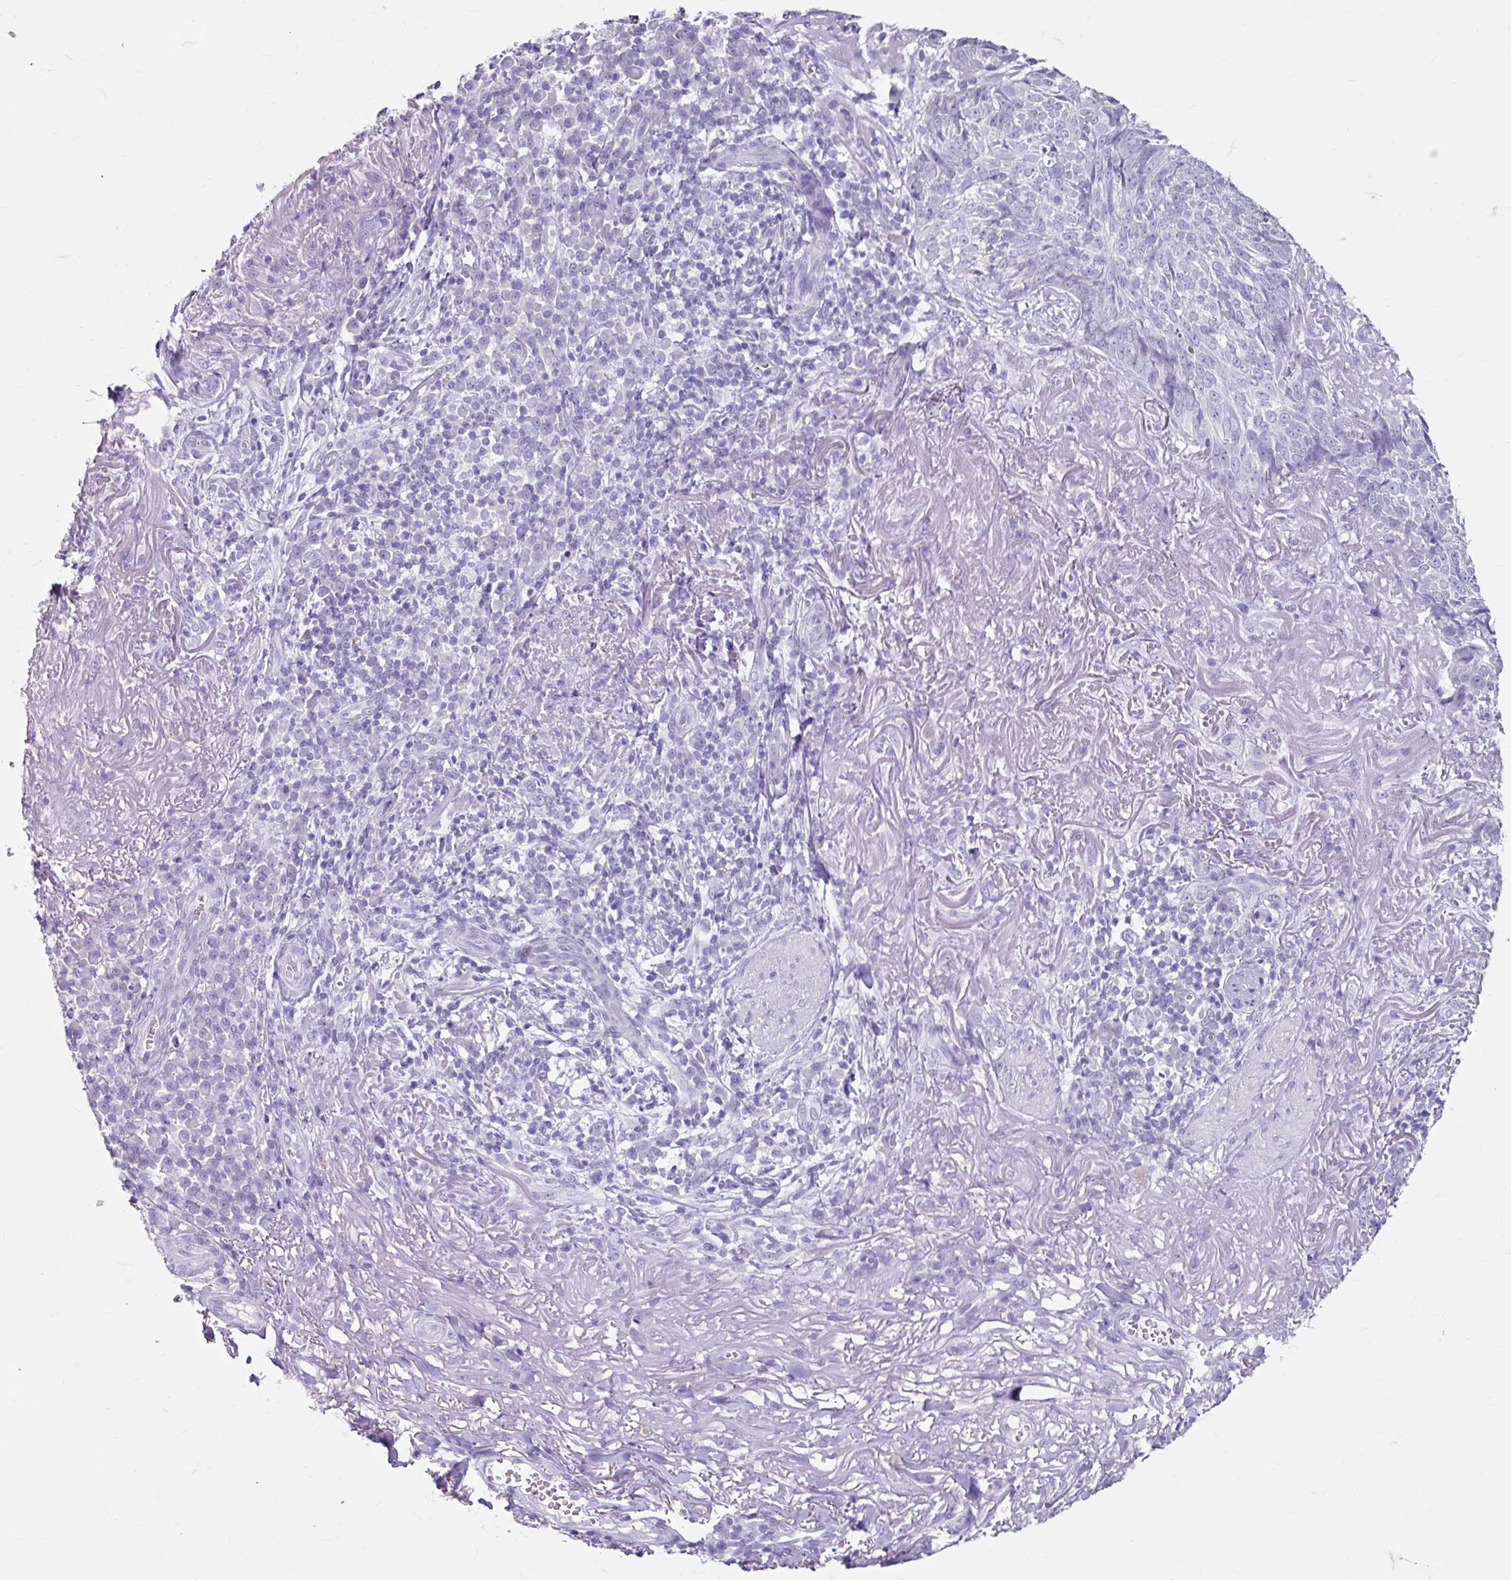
{"staining": {"intensity": "negative", "quantity": "none", "location": "none"}, "tissue": "skin cancer", "cell_type": "Tumor cells", "image_type": "cancer", "snomed": [{"axis": "morphology", "description": "Basal cell carcinoma"}, {"axis": "topography", "description": "Skin"}, {"axis": "topography", "description": "Skin of face"}], "caption": "Basal cell carcinoma (skin) was stained to show a protein in brown. There is no significant positivity in tumor cells. (DAB (3,3'-diaminobenzidine) IHC with hematoxylin counter stain).", "gene": "ANKRD1", "patient": {"sex": "female", "age": 95}}